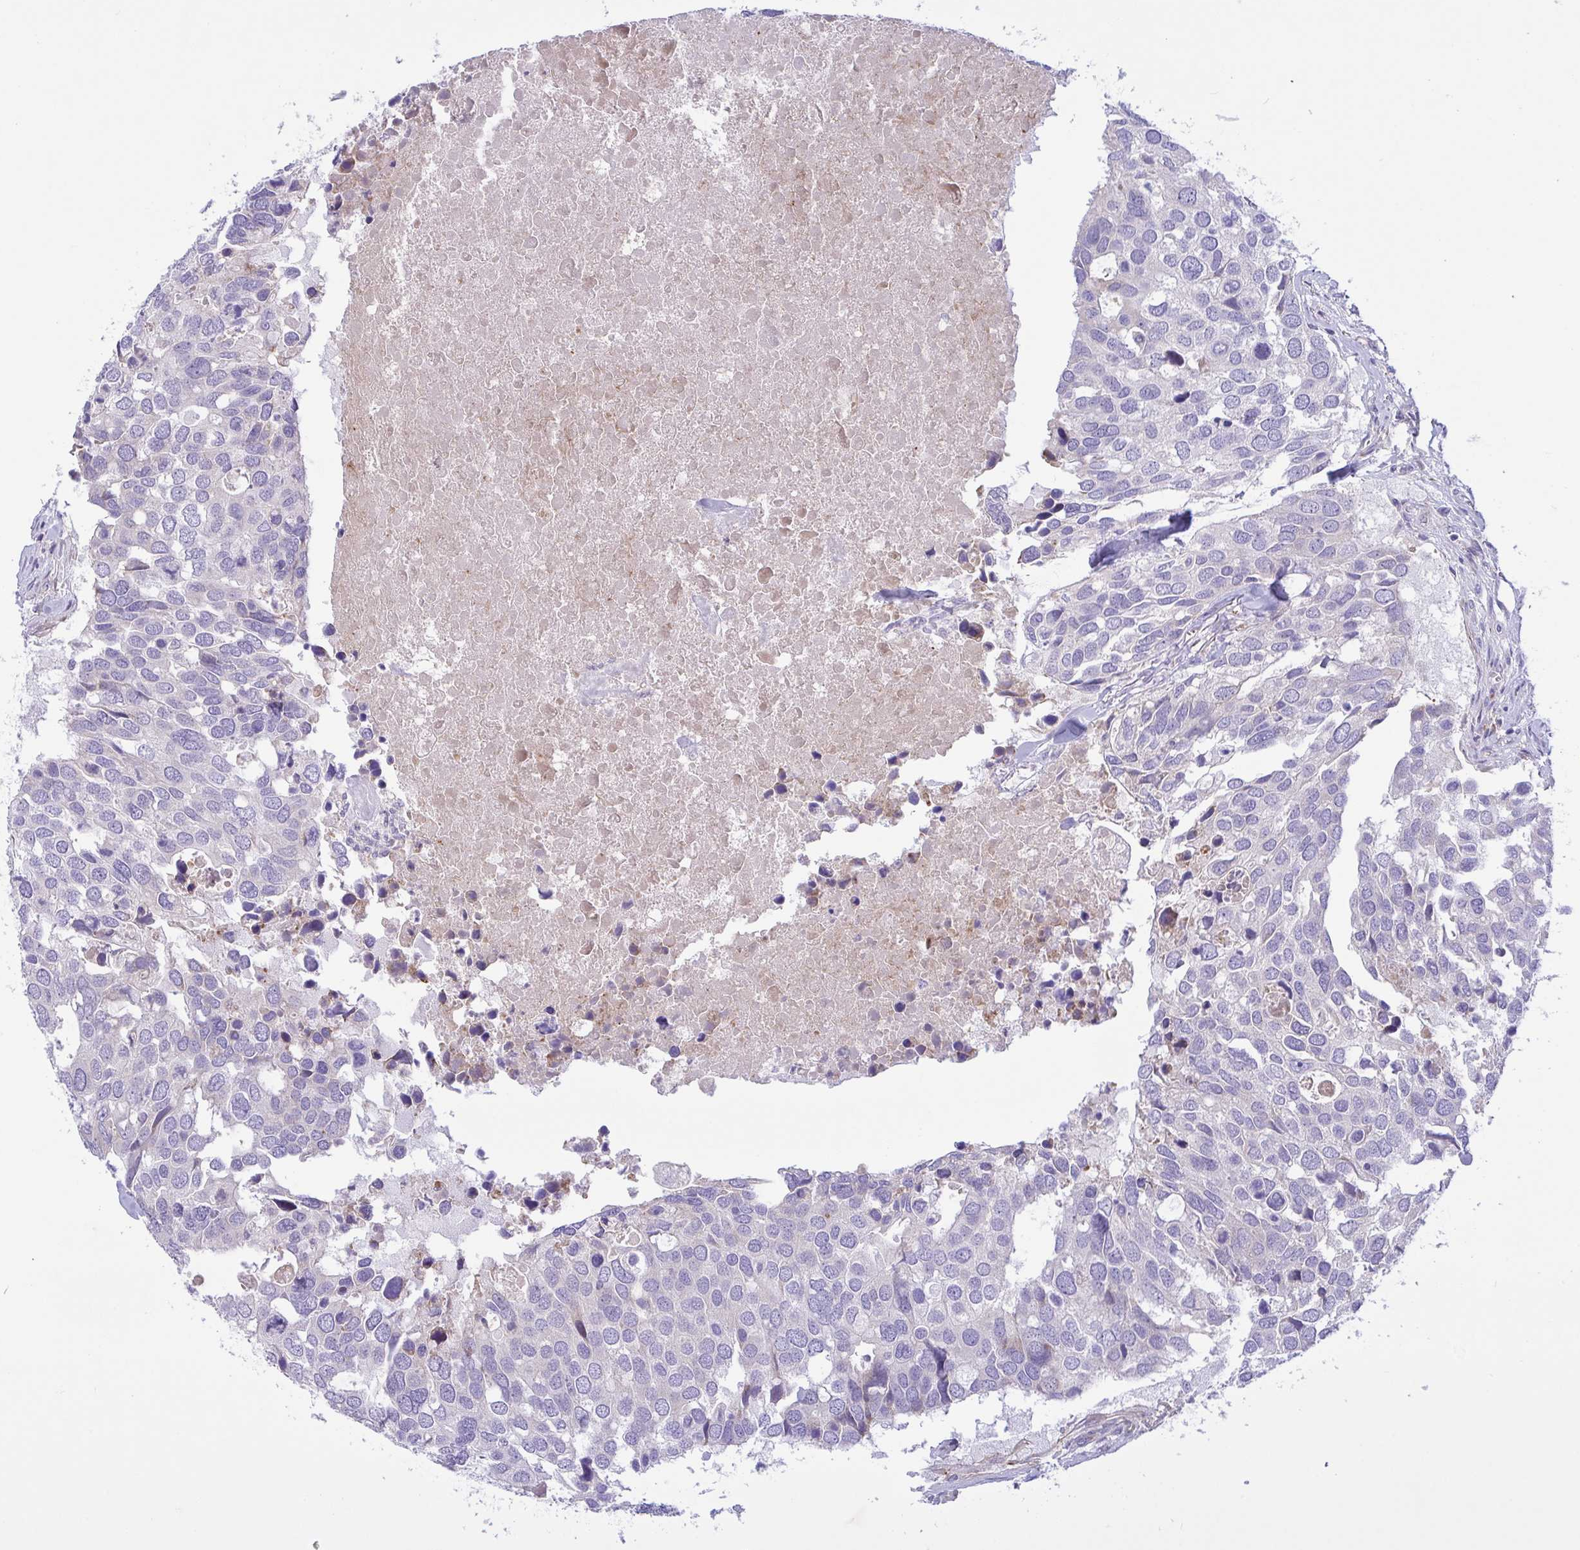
{"staining": {"intensity": "negative", "quantity": "none", "location": "none"}, "tissue": "breast cancer", "cell_type": "Tumor cells", "image_type": "cancer", "snomed": [{"axis": "morphology", "description": "Duct carcinoma"}, {"axis": "topography", "description": "Breast"}], "caption": "IHC of human breast infiltrating ductal carcinoma shows no positivity in tumor cells.", "gene": "FAM86B1", "patient": {"sex": "female", "age": 83}}